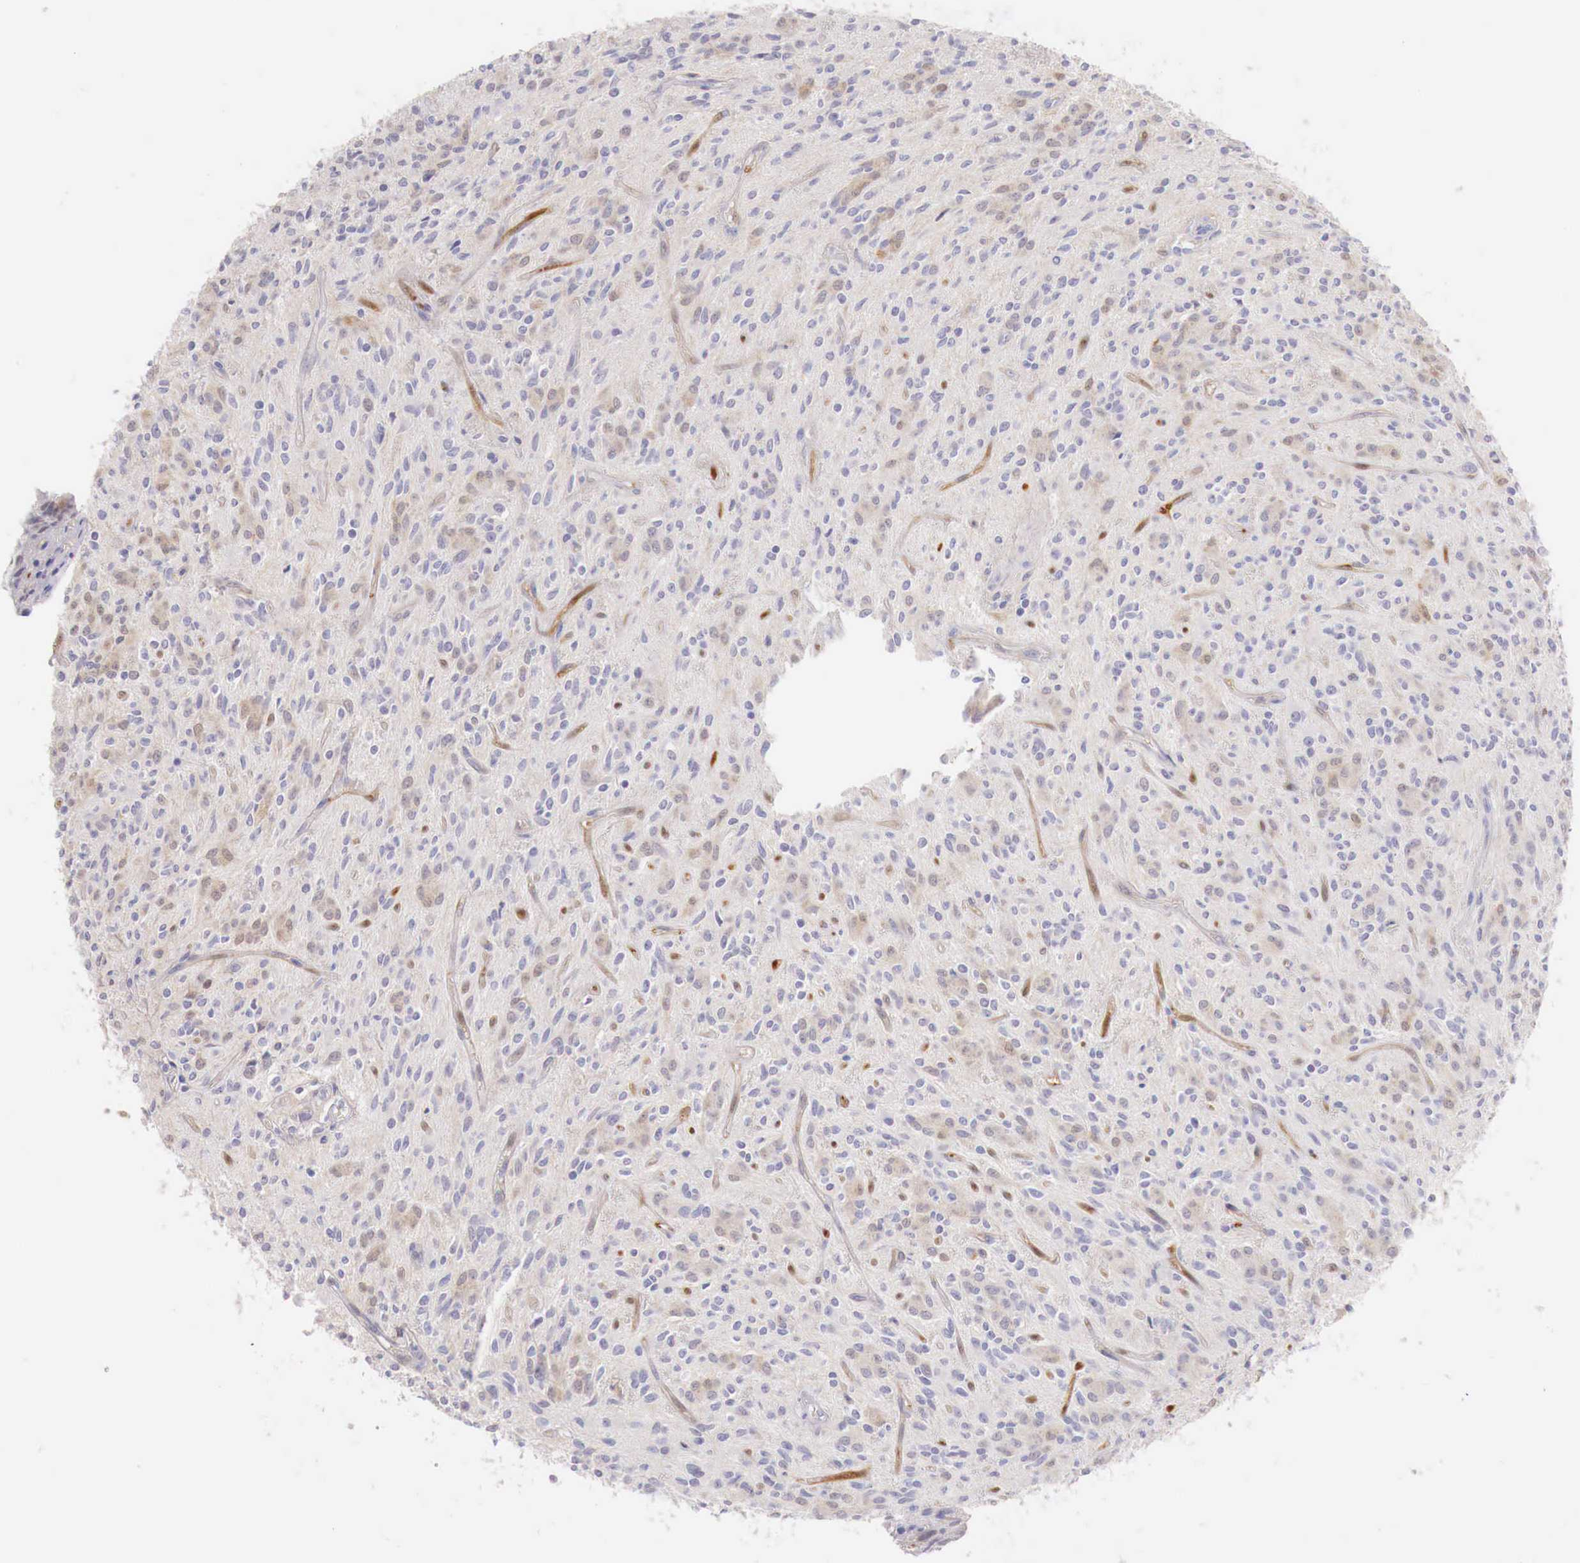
{"staining": {"intensity": "strong", "quantity": "<25%", "location": "cytoplasmic/membranous,nuclear"}, "tissue": "glioma", "cell_type": "Tumor cells", "image_type": "cancer", "snomed": [{"axis": "morphology", "description": "Glioma, malignant, Low grade"}, {"axis": "topography", "description": "Brain"}], "caption": "IHC (DAB (3,3'-diaminobenzidine)) staining of malignant low-grade glioma demonstrates strong cytoplasmic/membranous and nuclear protein staining in about <25% of tumor cells.", "gene": "ITIH6", "patient": {"sex": "female", "age": 15}}